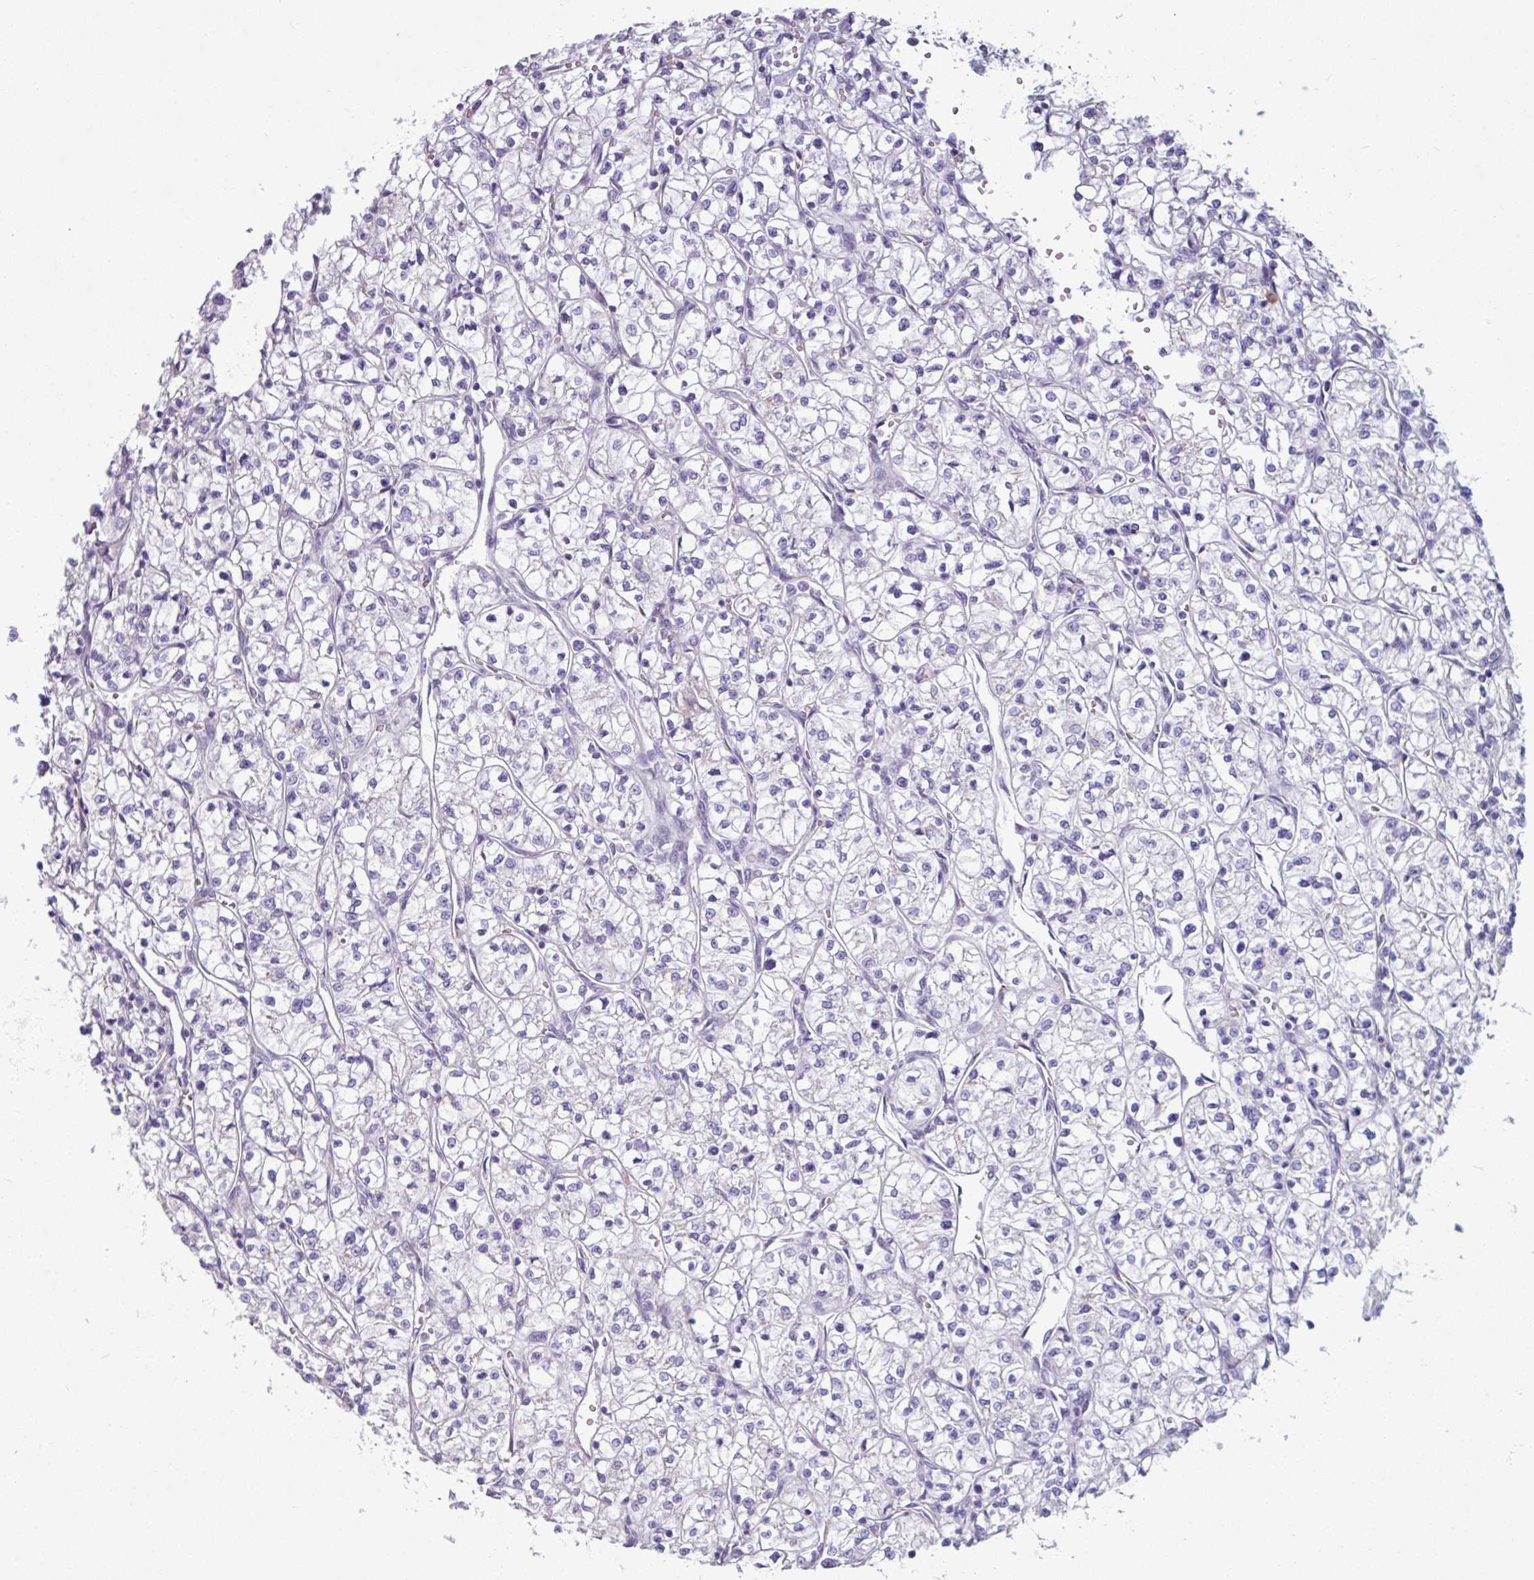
{"staining": {"intensity": "negative", "quantity": "none", "location": "none"}, "tissue": "renal cancer", "cell_type": "Tumor cells", "image_type": "cancer", "snomed": [{"axis": "morphology", "description": "Adenocarcinoma, NOS"}, {"axis": "topography", "description": "Kidney"}], "caption": "The photomicrograph shows no staining of tumor cells in renal cancer (adenocarcinoma). (DAB IHC visualized using brightfield microscopy, high magnification).", "gene": "ADGRE1", "patient": {"sex": "female", "age": 64}}